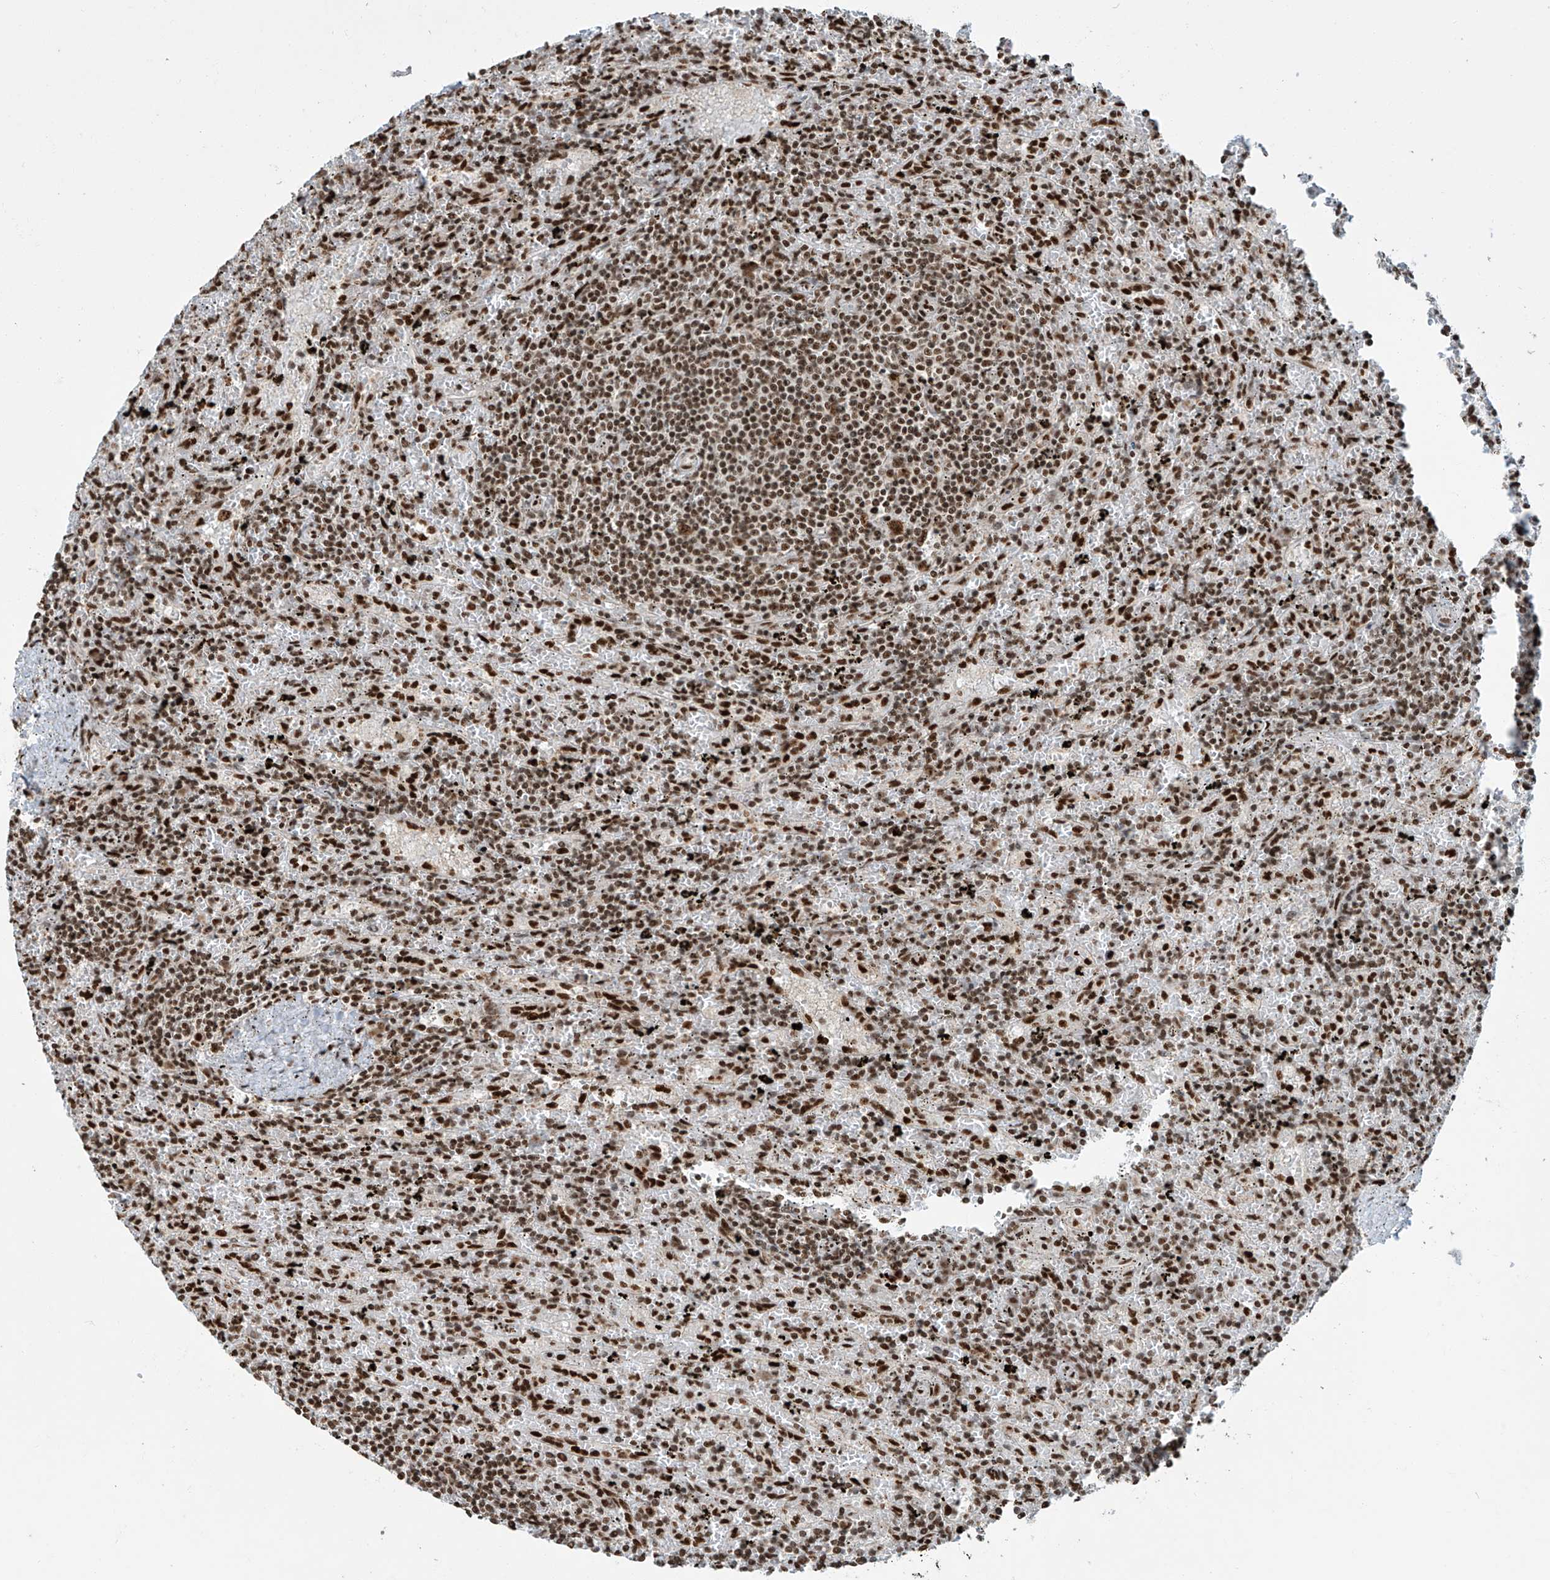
{"staining": {"intensity": "moderate", "quantity": ">75%", "location": "nuclear"}, "tissue": "lymphoma", "cell_type": "Tumor cells", "image_type": "cancer", "snomed": [{"axis": "morphology", "description": "Malignant lymphoma, non-Hodgkin's type, Low grade"}, {"axis": "topography", "description": "Spleen"}], "caption": "High-magnification brightfield microscopy of lymphoma stained with DAB (3,3'-diaminobenzidine) (brown) and counterstained with hematoxylin (blue). tumor cells exhibit moderate nuclear staining is appreciated in about>75% of cells. The protein of interest is shown in brown color, while the nuclei are stained blue.", "gene": "FAM193B", "patient": {"sex": "male", "age": 76}}